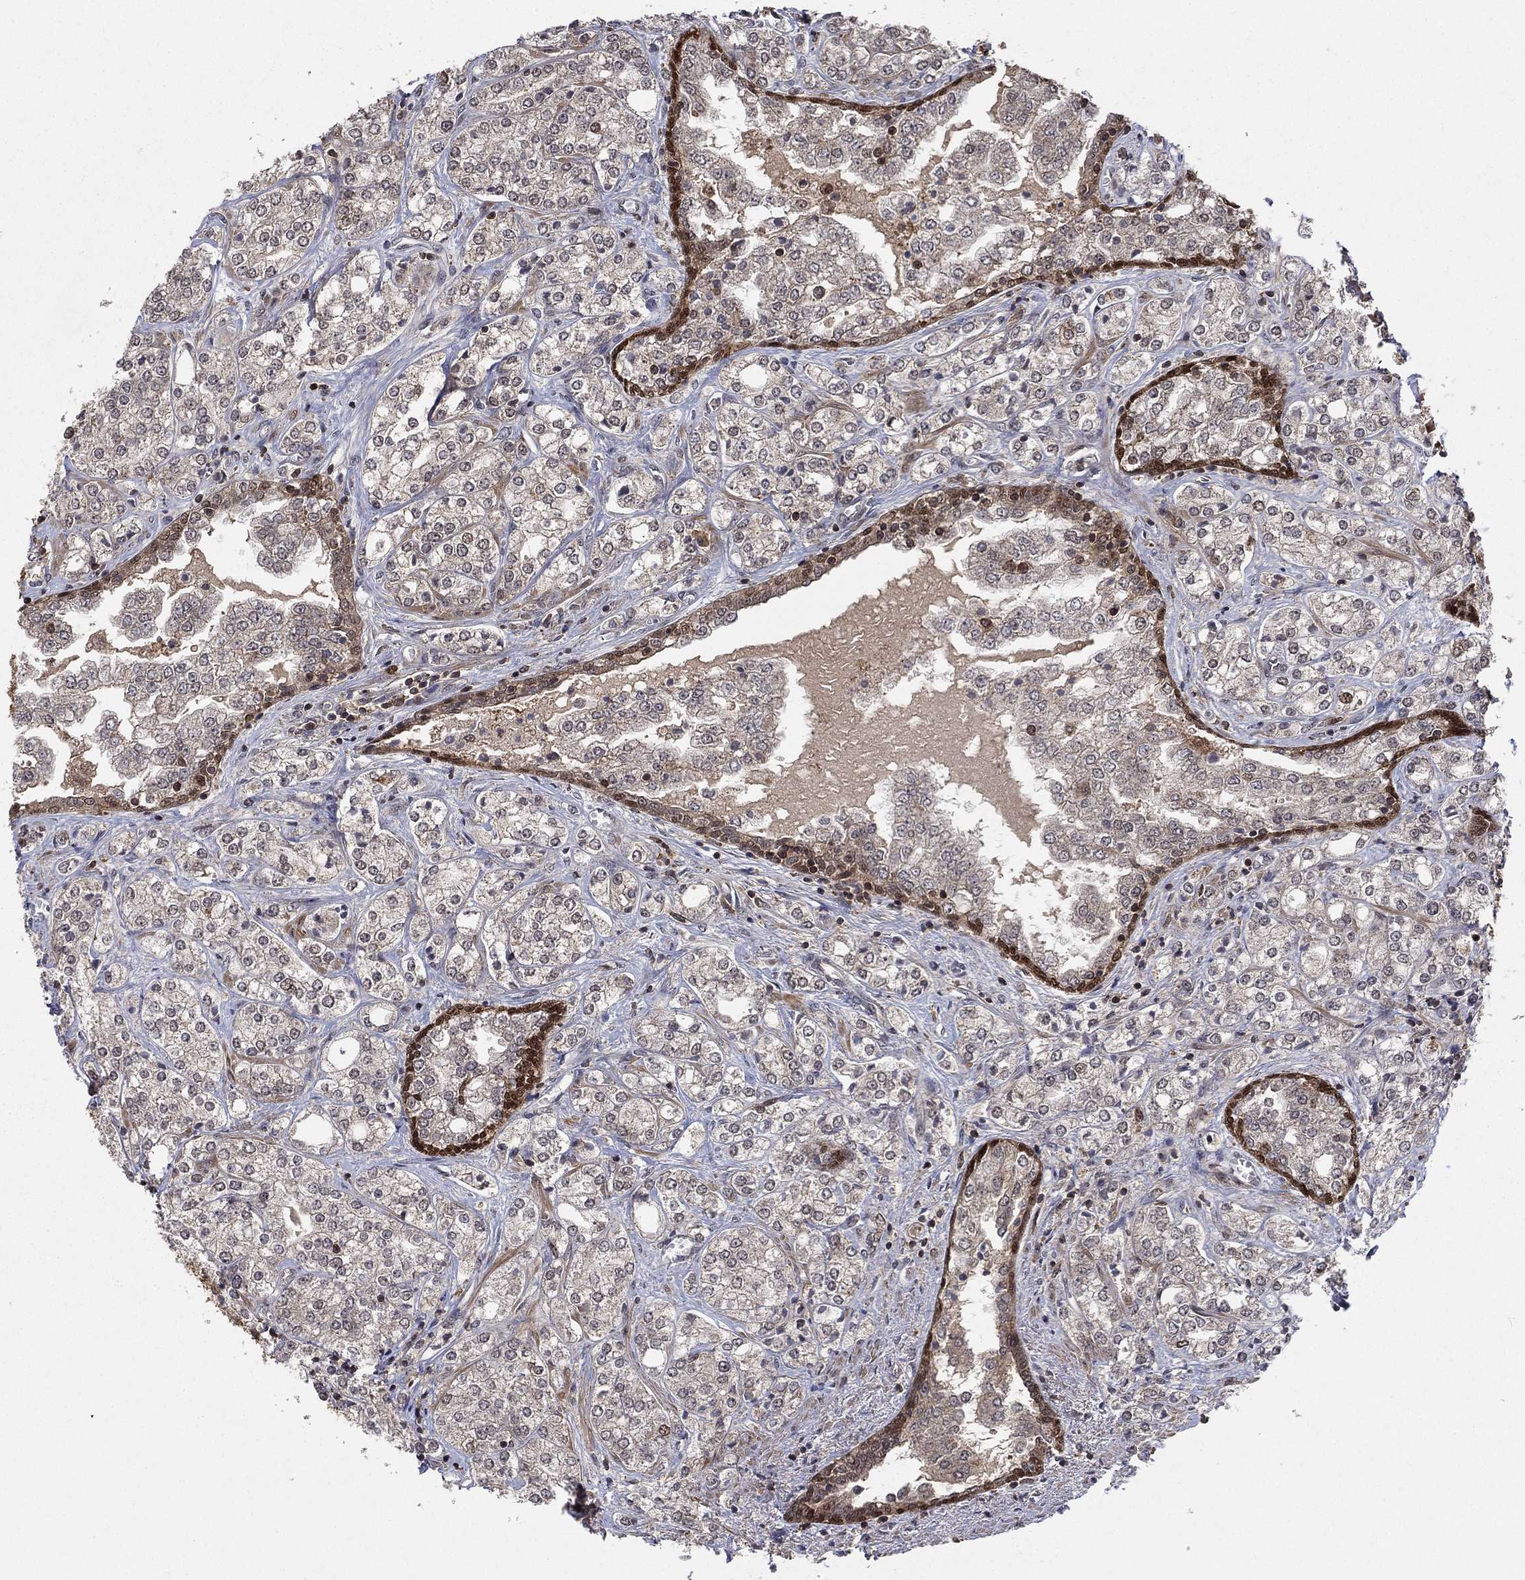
{"staining": {"intensity": "weak", "quantity": "25%-75%", "location": "cytoplasmic/membranous,nuclear"}, "tissue": "prostate cancer", "cell_type": "Tumor cells", "image_type": "cancer", "snomed": [{"axis": "morphology", "description": "Adenocarcinoma, NOS"}, {"axis": "topography", "description": "Prostate and seminal vesicle, NOS"}, {"axis": "topography", "description": "Prostate"}], "caption": "Tumor cells demonstrate low levels of weak cytoplasmic/membranous and nuclear expression in approximately 25%-75% of cells in human adenocarcinoma (prostate).", "gene": "CCDC66", "patient": {"sex": "male", "age": 62}}